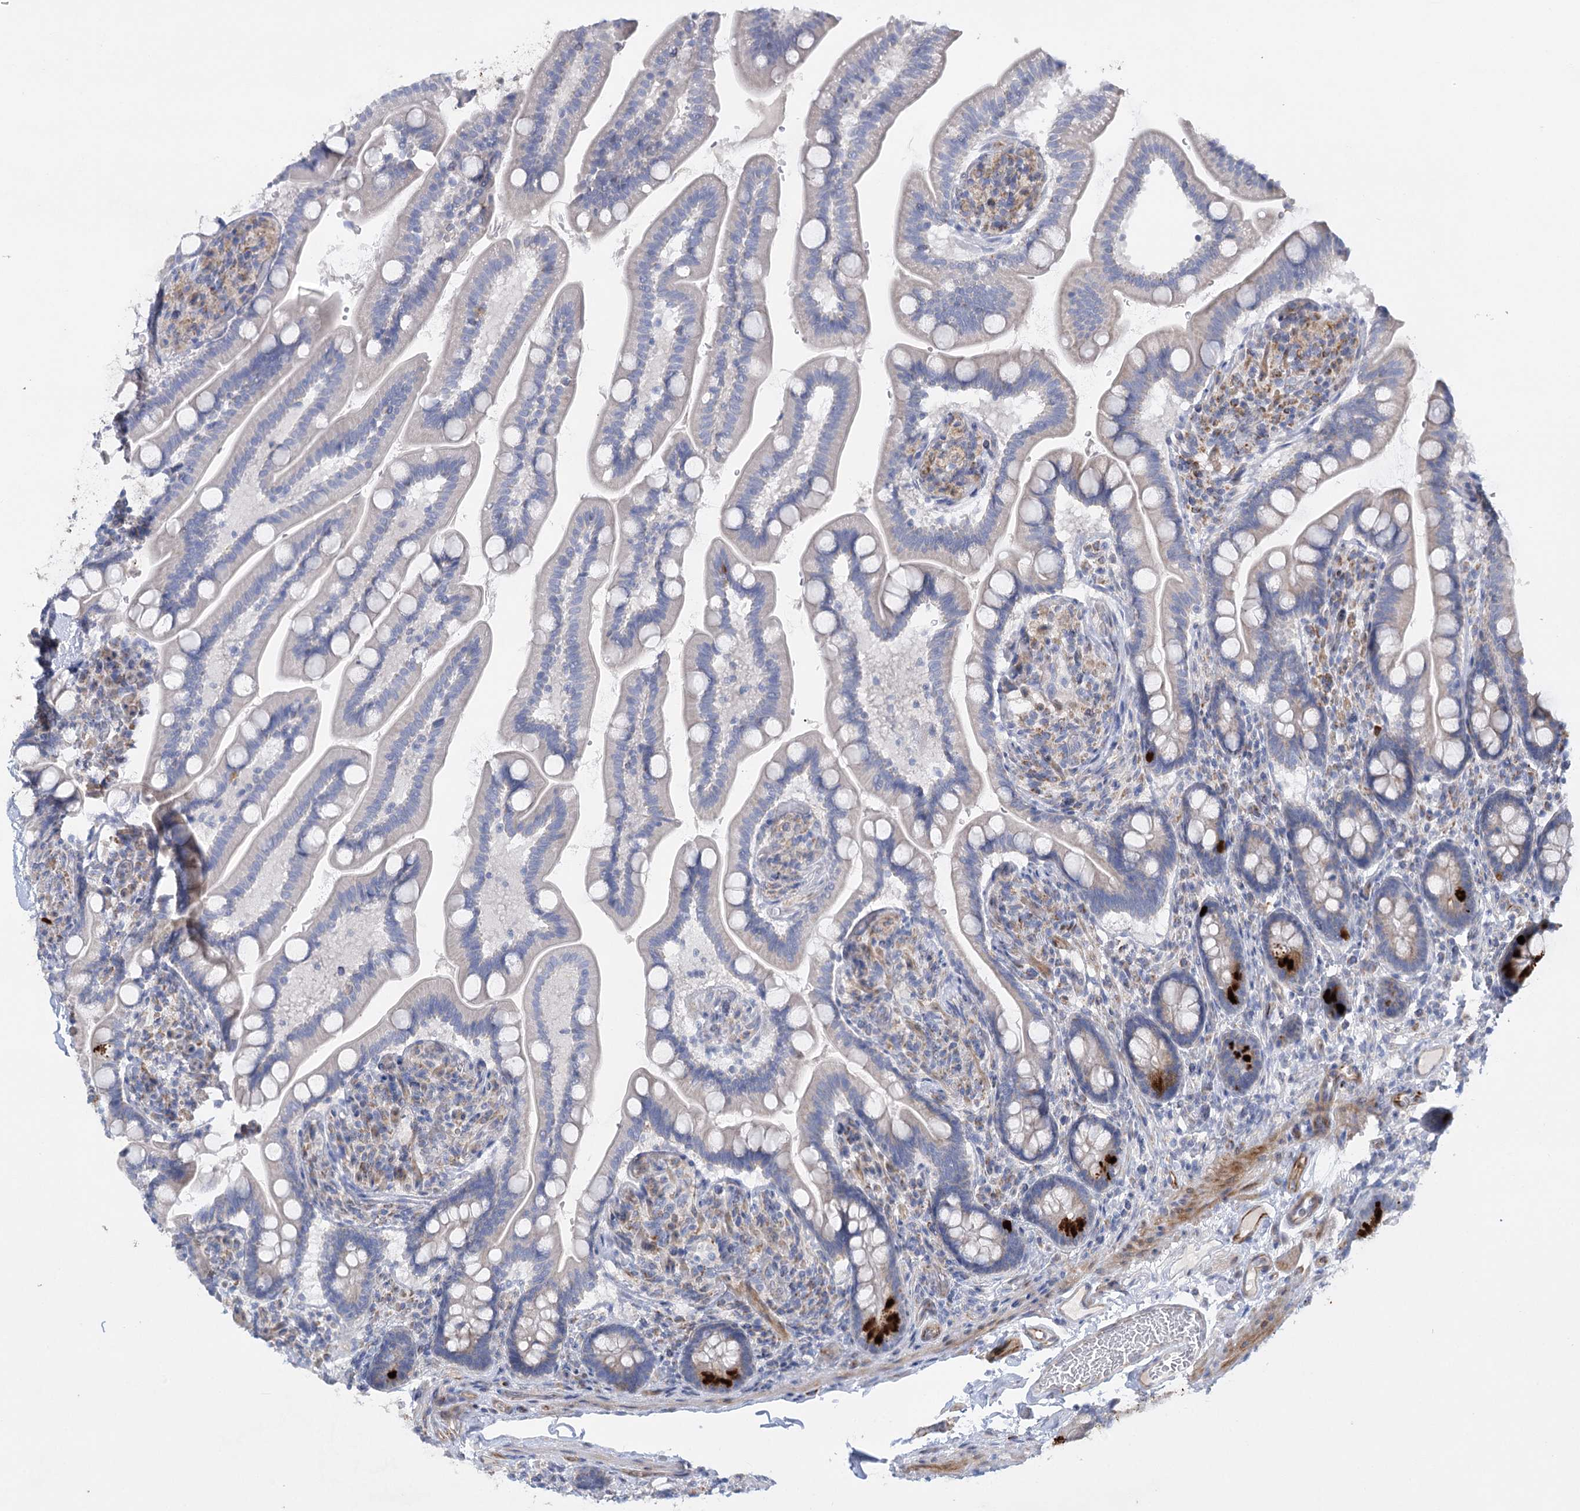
{"staining": {"intensity": "strong", "quantity": "25%-75%", "location": "cytoplasmic/membranous"}, "tissue": "small intestine", "cell_type": "Glandular cells", "image_type": "normal", "snomed": [{"axis": "morphology", "description": "Normal tissue, NOS"}, {"axis": "topography", "description": "Small intestine"}], "caption": "Small intestine stained with DAB IHC exhibits high levels of strong cytoplasmic/membranous positivity in approximately 25%-75% of glandular cells. The staining was performed using DAB to visualize the protein expression in brown, while the nuclei were stained in blue with hematoxylin (Magnification: 20x).", "gene": "DHTKD1", "patient": {"sex": "female", "age": 64}}